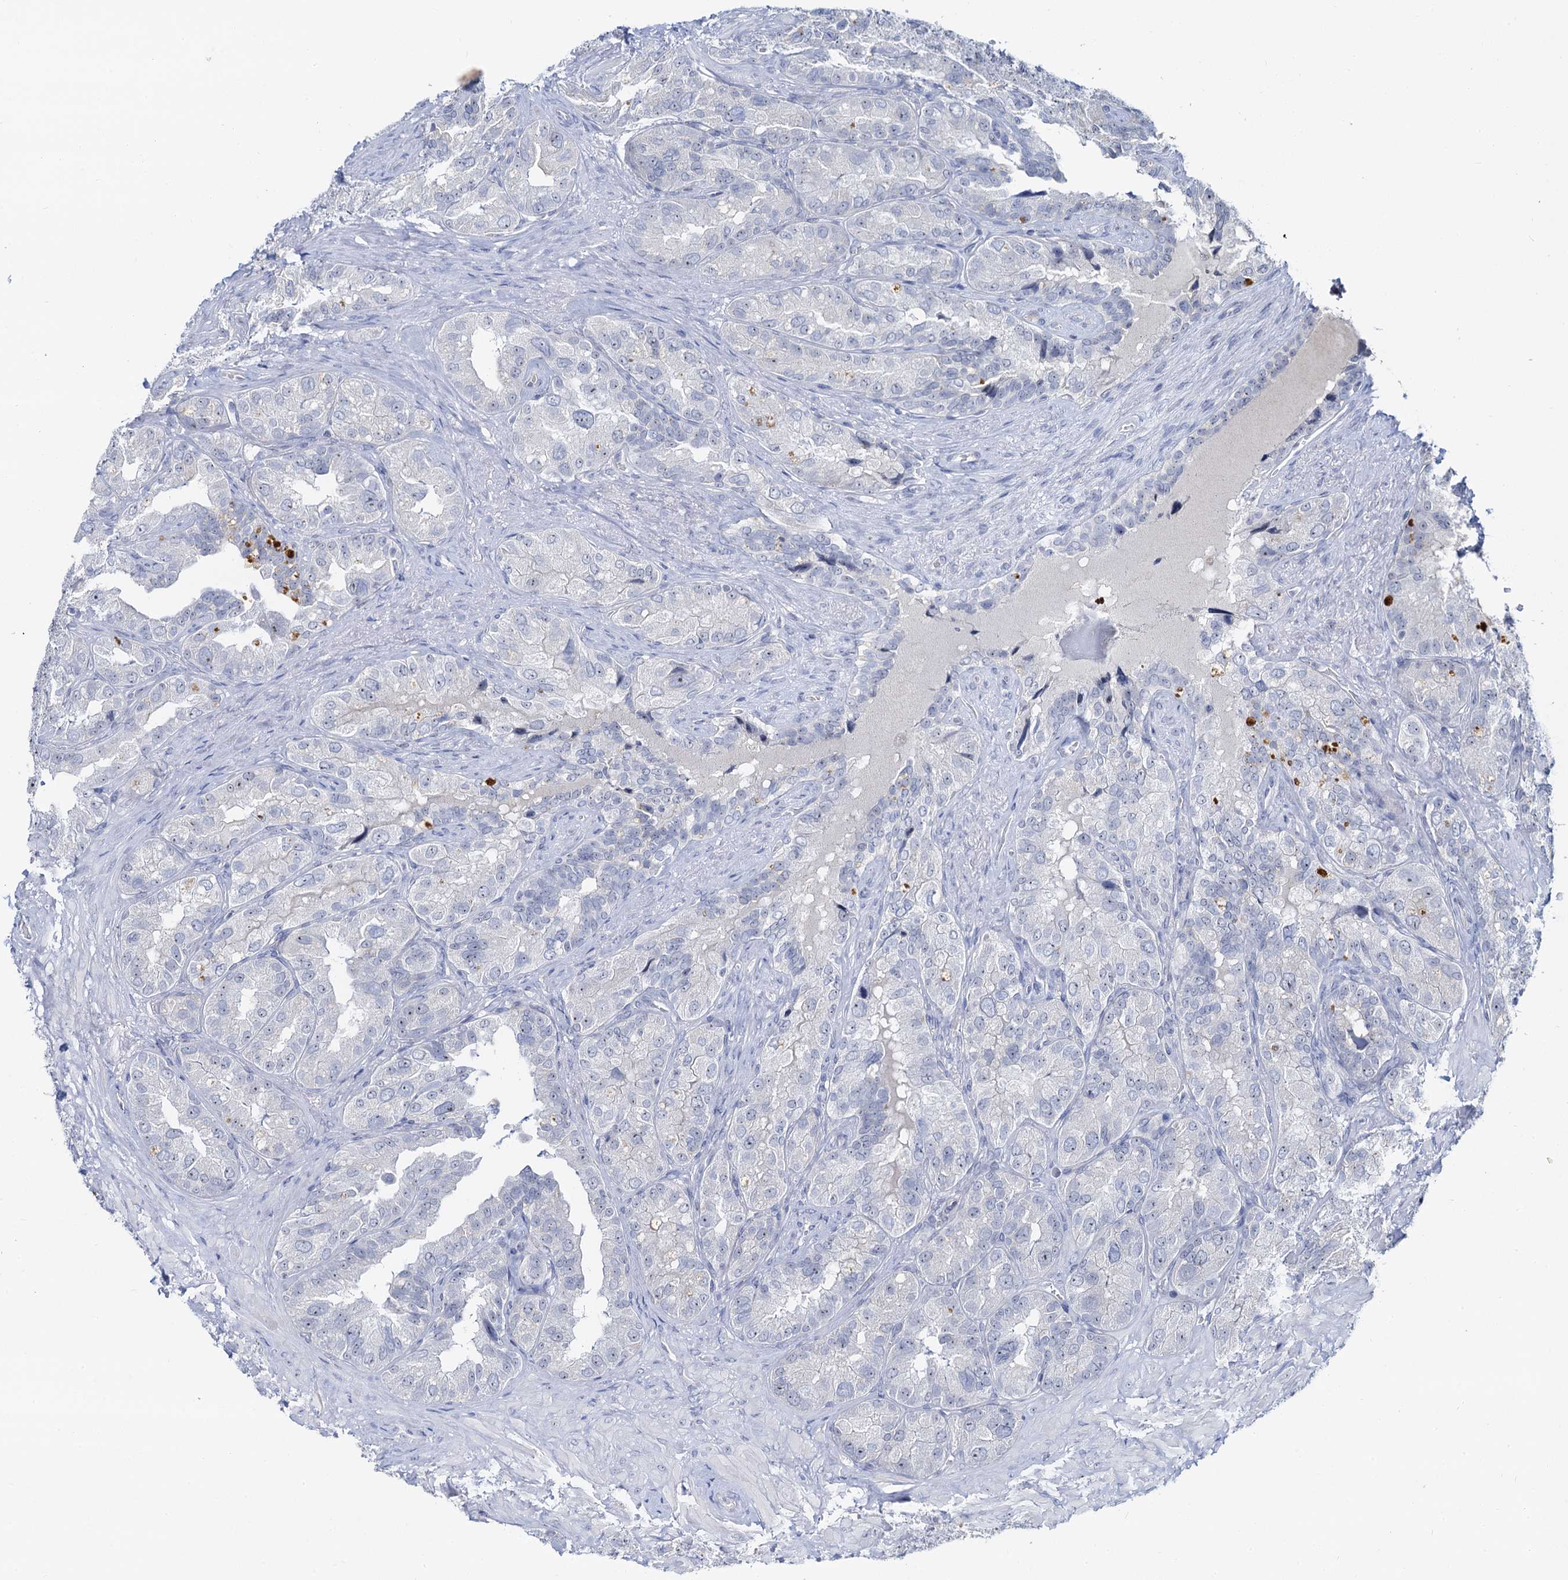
{"staining": {"intensity": "negative", "quantity": "none", "location": "none"}, "tissue": "seminal vesicle", "cell_type": "Glandular cells", "image_type": "normal", "snomed": [{"axis": "morphology", "description": "Normal tissue, NOS"}, {"axis": "topography", "description": "Seminal veicle"}, {"axis": "topography", "description": "Peripheral nerve tissue"}], "caption": "Immunohistochemical staining of benign human seminal vesicle reveals no significant expression in glandular cells.", "gene": "NOP2", "patient": {"sex": "male", "age": 67}}